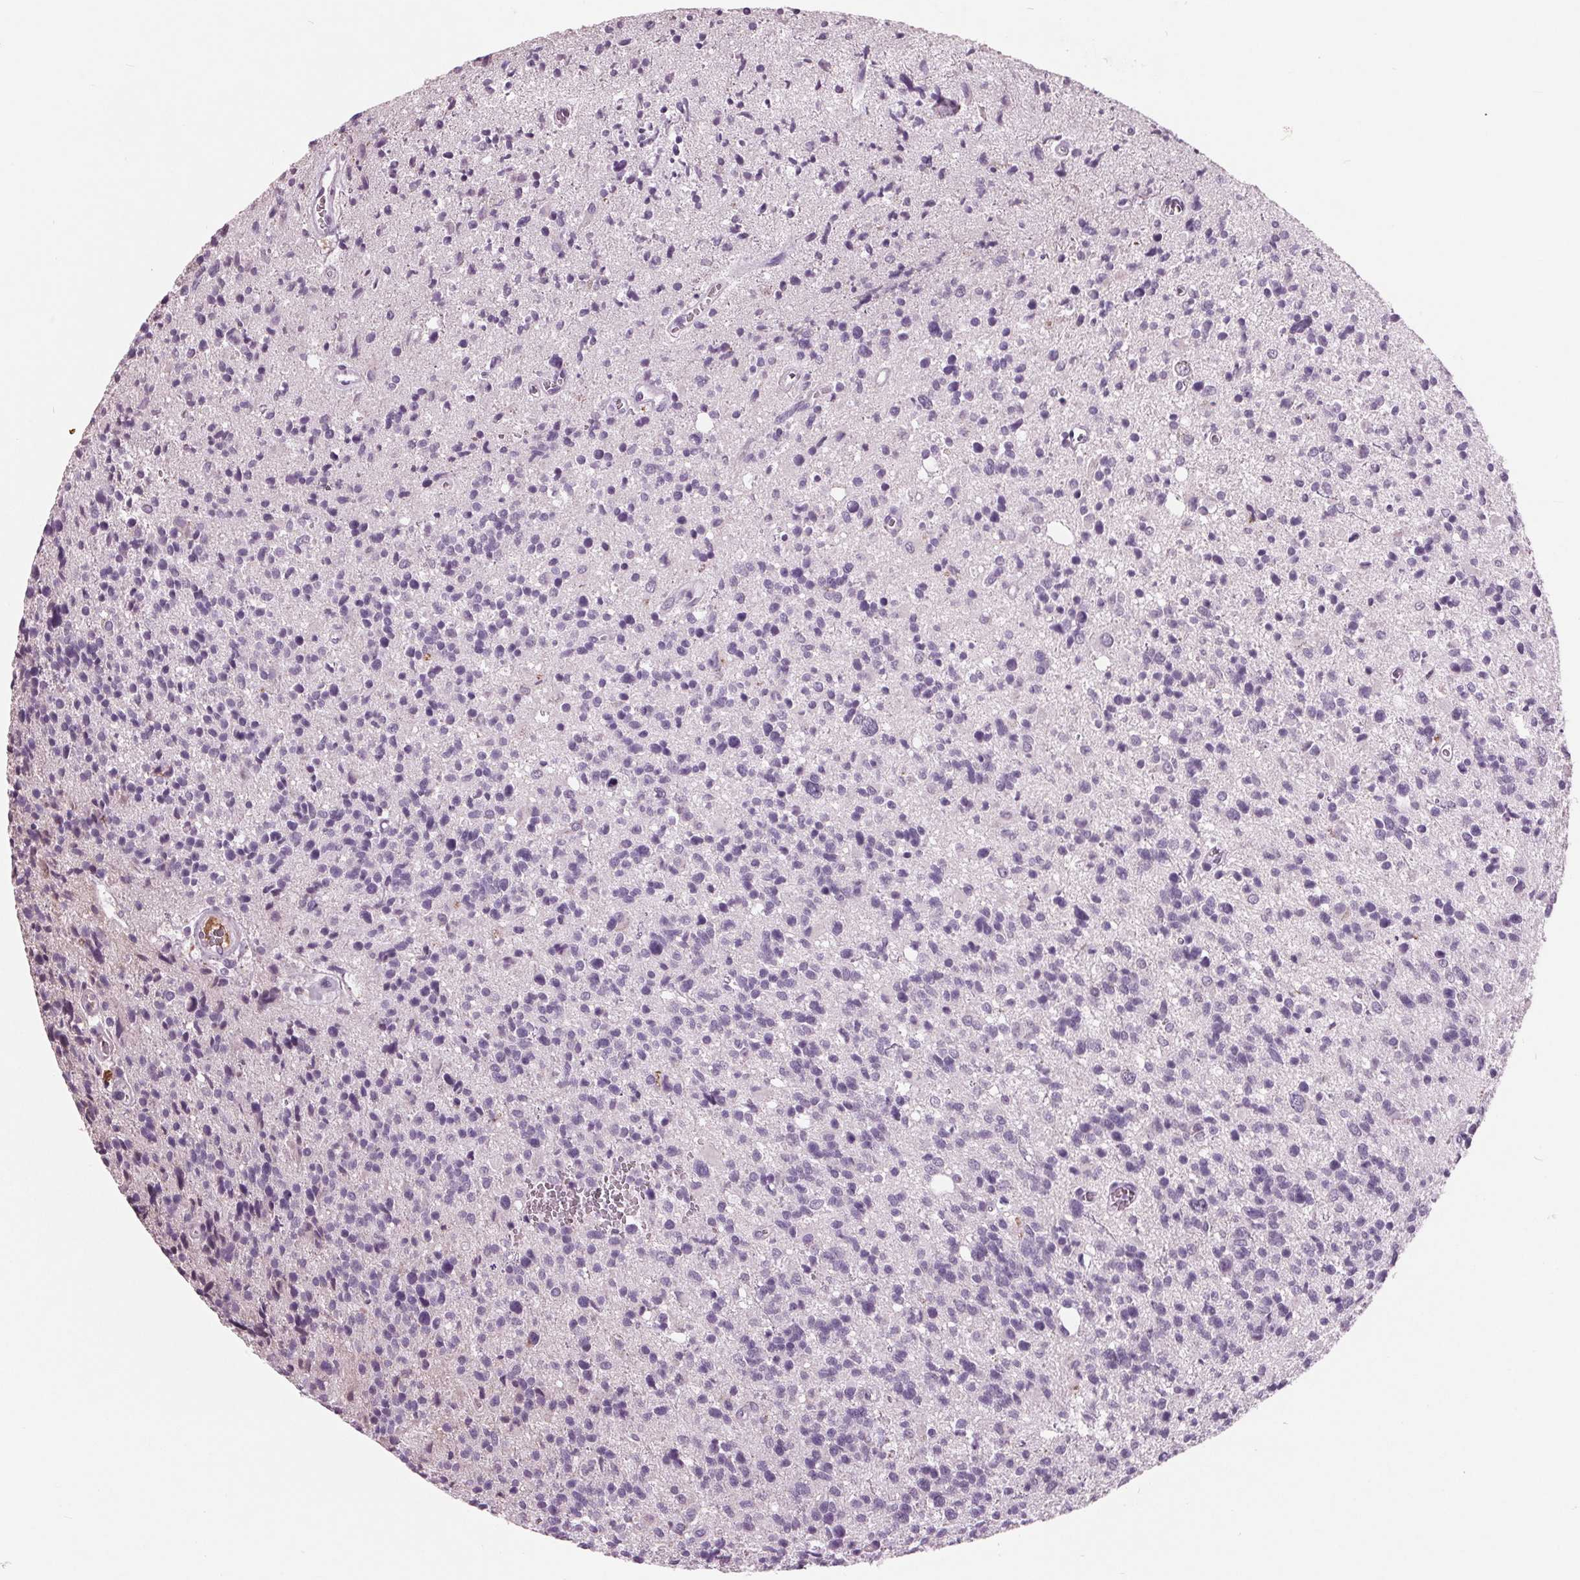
{"staining": {"intensity": "negative", "quantity": "none", "location": "none"}, "tissue": "glioma", "cell_type": "Tumor cells", "image_type": "cancer", "snomed": [{"axis": "morphology", "description": "Glioma, malignant, High grade"}, {"axis": "topography", "description": "Brain"}], "caption": "High magnification brightfield microscopy of glioma stained with DAB (brown) and counterstained with hematoxylin (blue): tumor cells show no significant positivity.", "gene": "C6", "patient": {"sex": "male", "age": 29}}